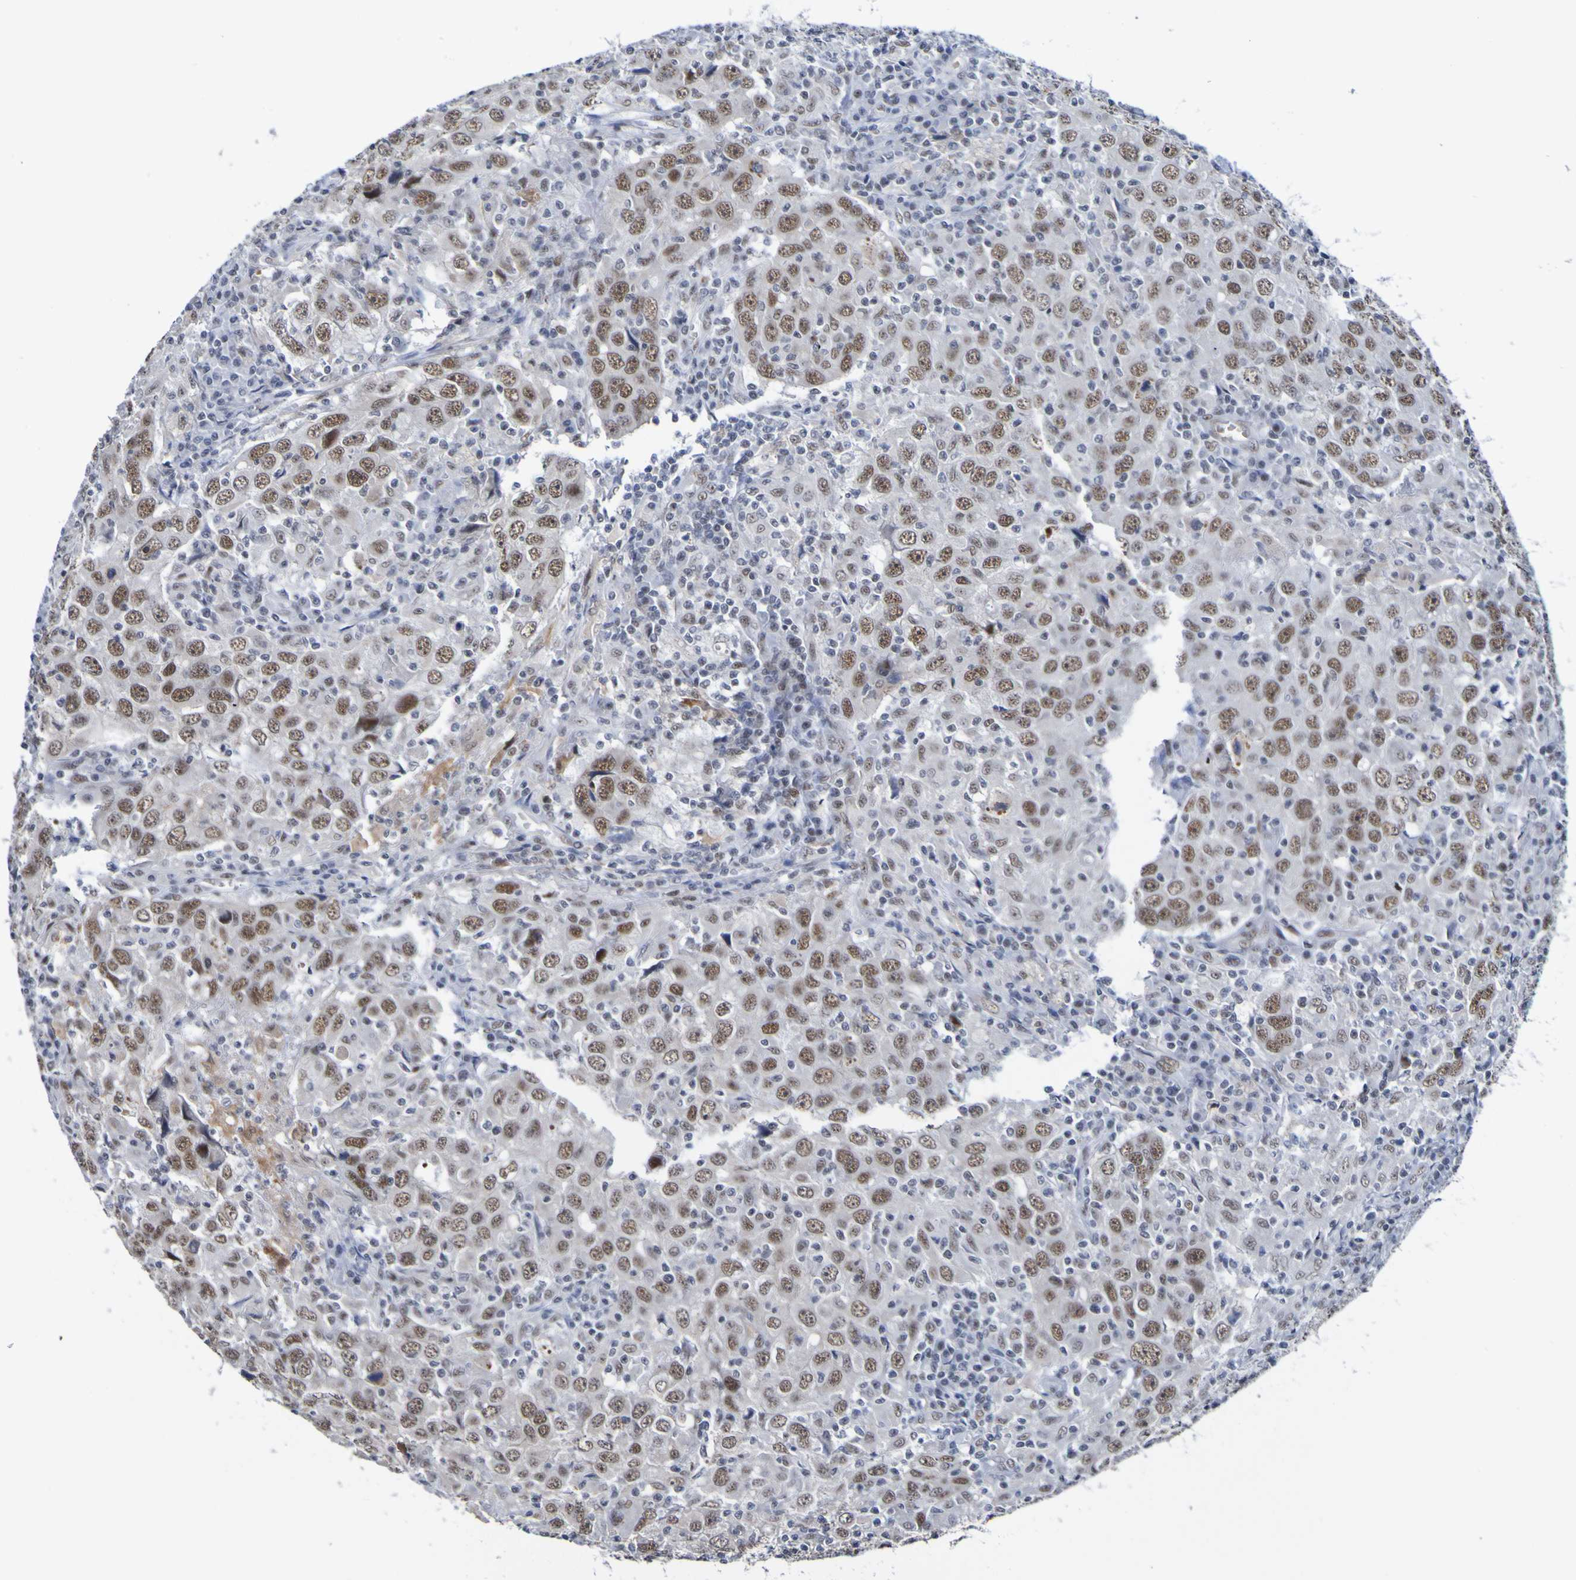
{"staining": {"intensity": "moderate", "quantity": "25%-75%", "location": "nuclear"}, "tissue": "head and neck cancer", "cell_type": "Tumor cells", "image_type": "cancer", "snomed": [{"axis": "morphology", "description": "Adenocarcinoma, NOS"}, {"axis": "topography", "description": "Salivary gland"}, {"axis": "topography", "description": "Head-Neck"}], "caption": "Immunohistochemistry (IHC) of human head and neck cancer exhibits medium levels of moderate nuclear expression in approximately 25%-75% of tumor cells. (DAB (3,3'-diaminobenzidine) = brown stain, brightfield microscopy at high magnification).", "gene": "CDC5L", "patient": {"sex": "female", "age": 65}}